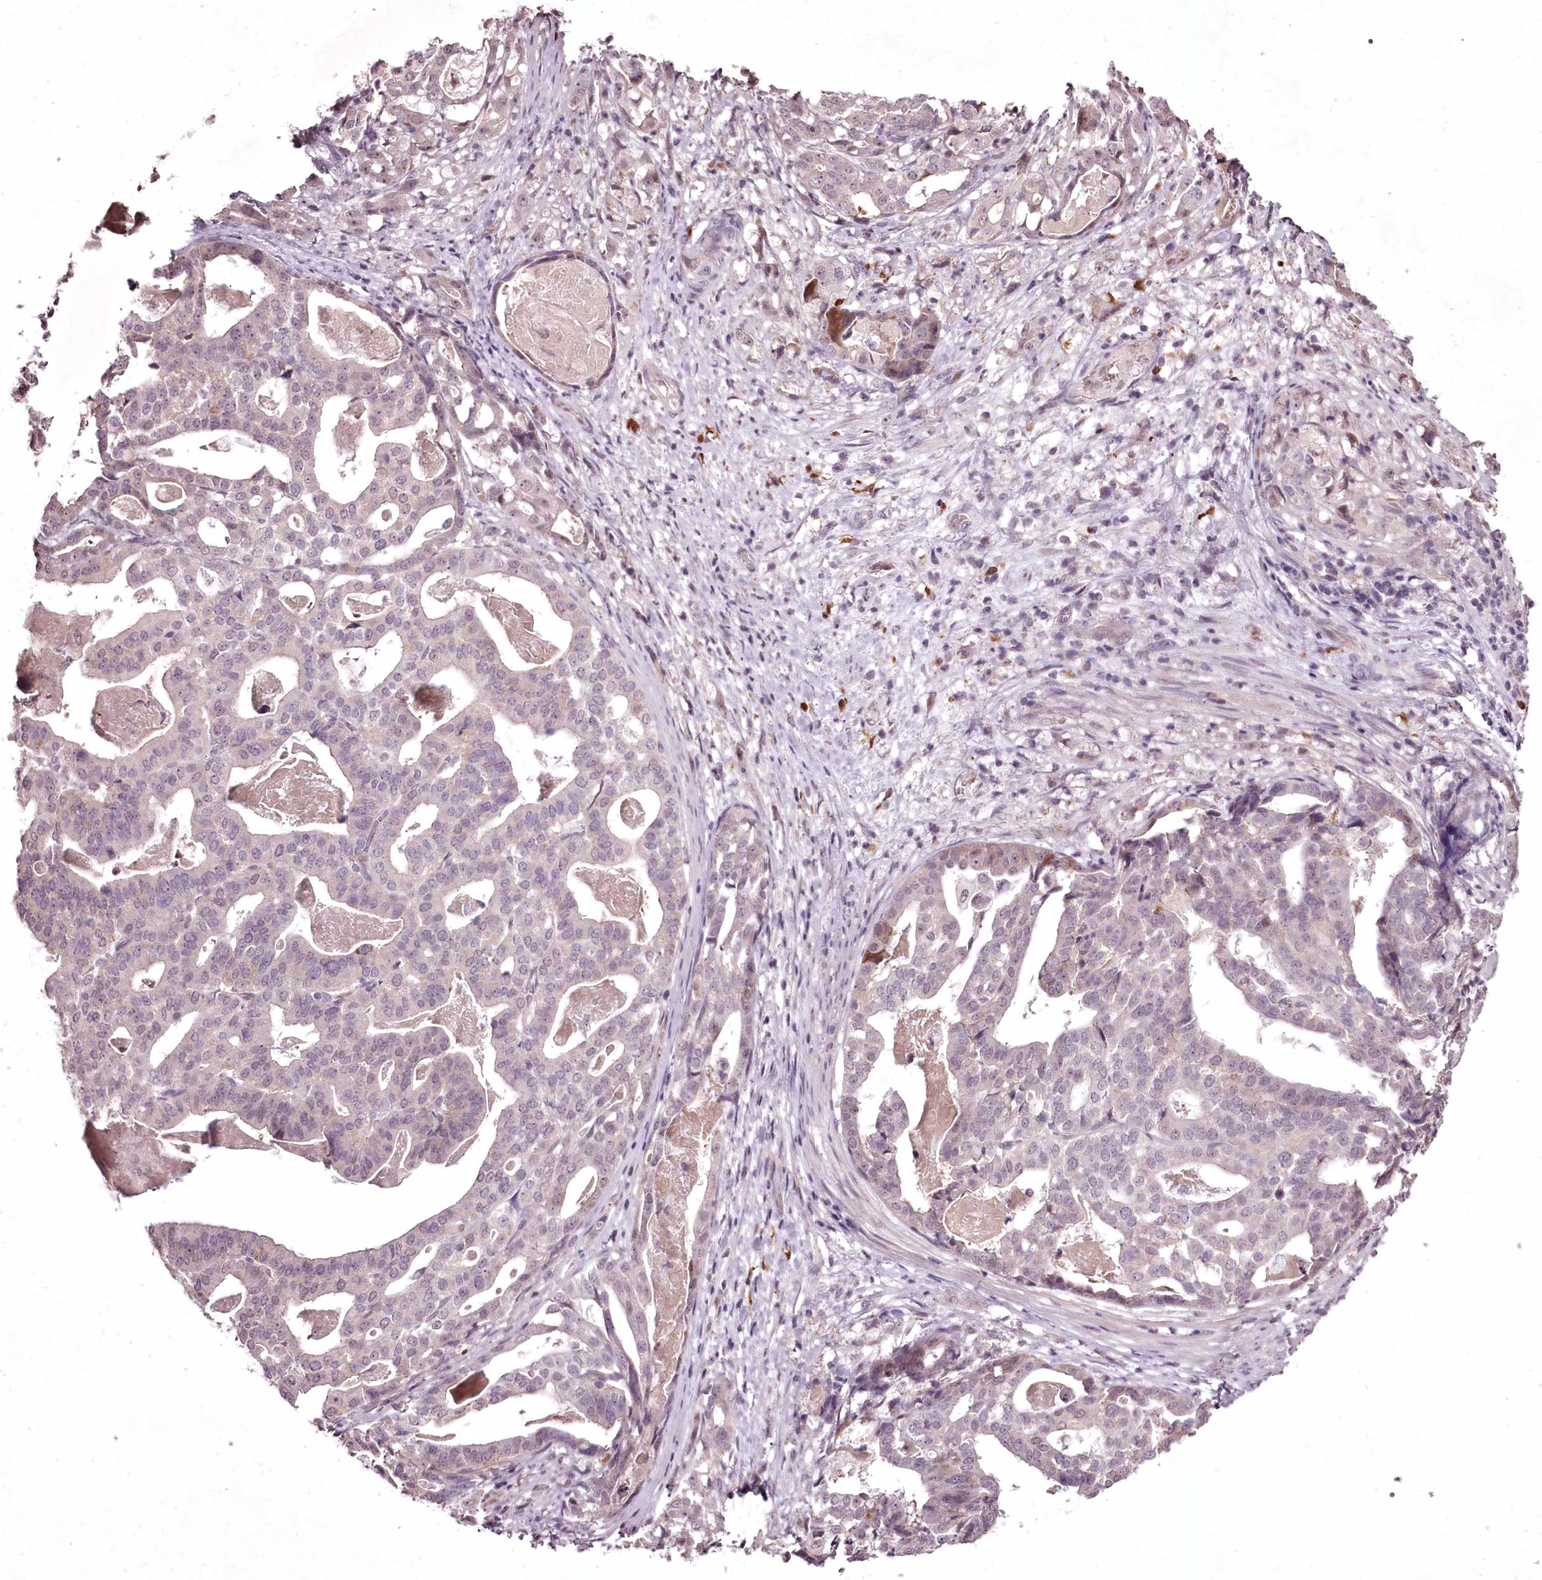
{"staining": {"intensity": "weak", "quantity": "<25%", "location": "nuclear"}, "tissue": "stomach cancer", "cell_type": "Tumor cells", "image_type": "cancer", "snomed": [{"axis": "morphology", "description": "Adenocarcinoma, NOS"}, {"axis": "topography", "description": "Stomach"}], "caption": "Image shows no protein expression in tumor cells of stomach cancer (adenocarcinoma) tissue.", "gene": "ADRA1D", "patient": {"sex": "male", "age": 48}}